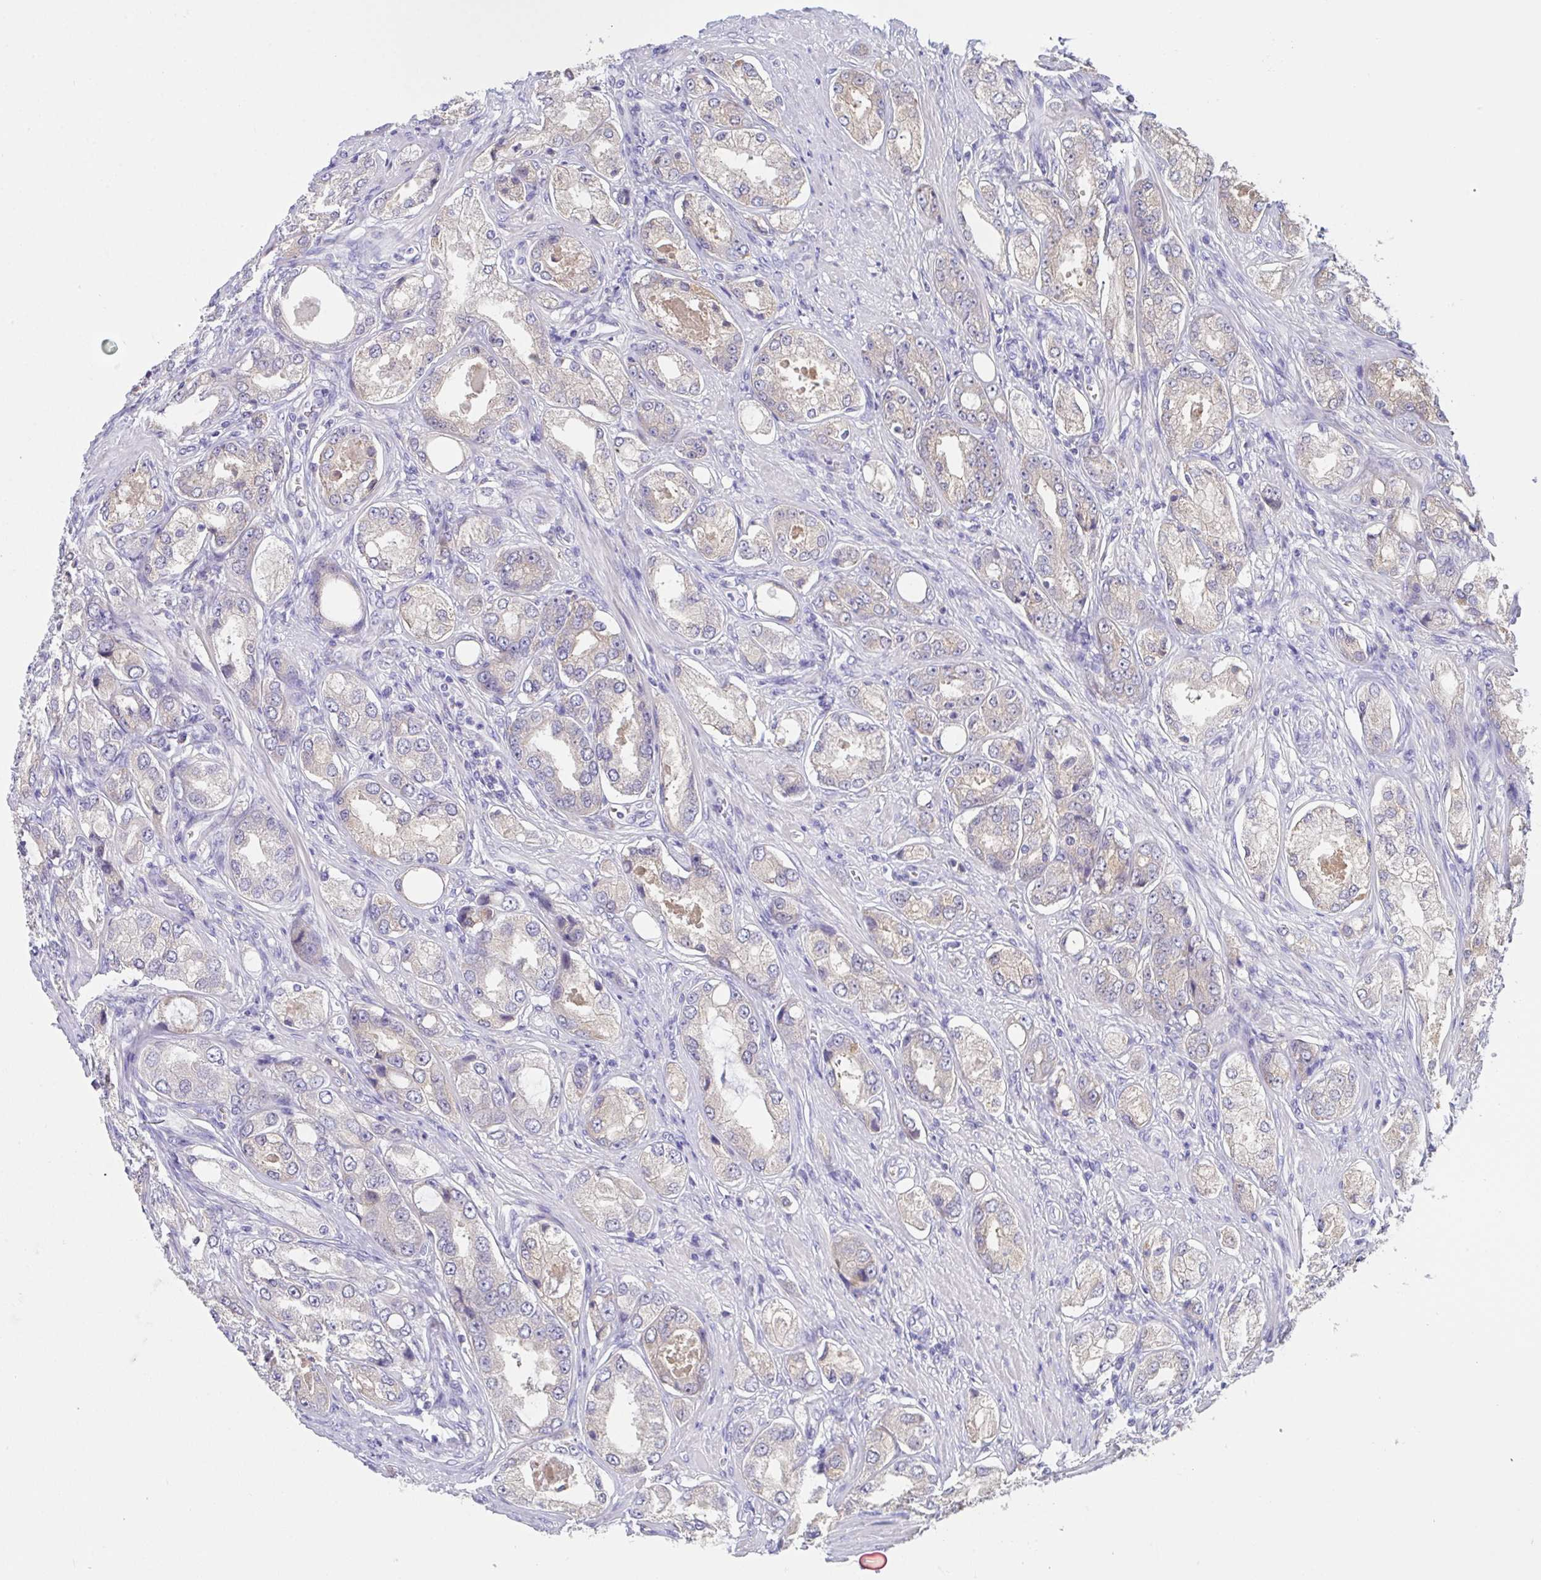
{"staining": {"intensity": "weak", "quantity": "<25%", "location": "cytoplasmic/membranous"}, "tissue": "prostate cancer", "cell_type": "Tumor cells", "image_type": "cancer", "snomed": [{"axis": "morphology", "description": "Adenocarcinoma, Low grade"}, {"axis": "topography", "description": "Prostate"}], "caption": "Prostate cancer stained for a protein using immunohistochemistry (IHC) demonstrates no expression tumor cells.", "gene": "TFAP2C", "patient": {"sex": "male", "age": 68}}